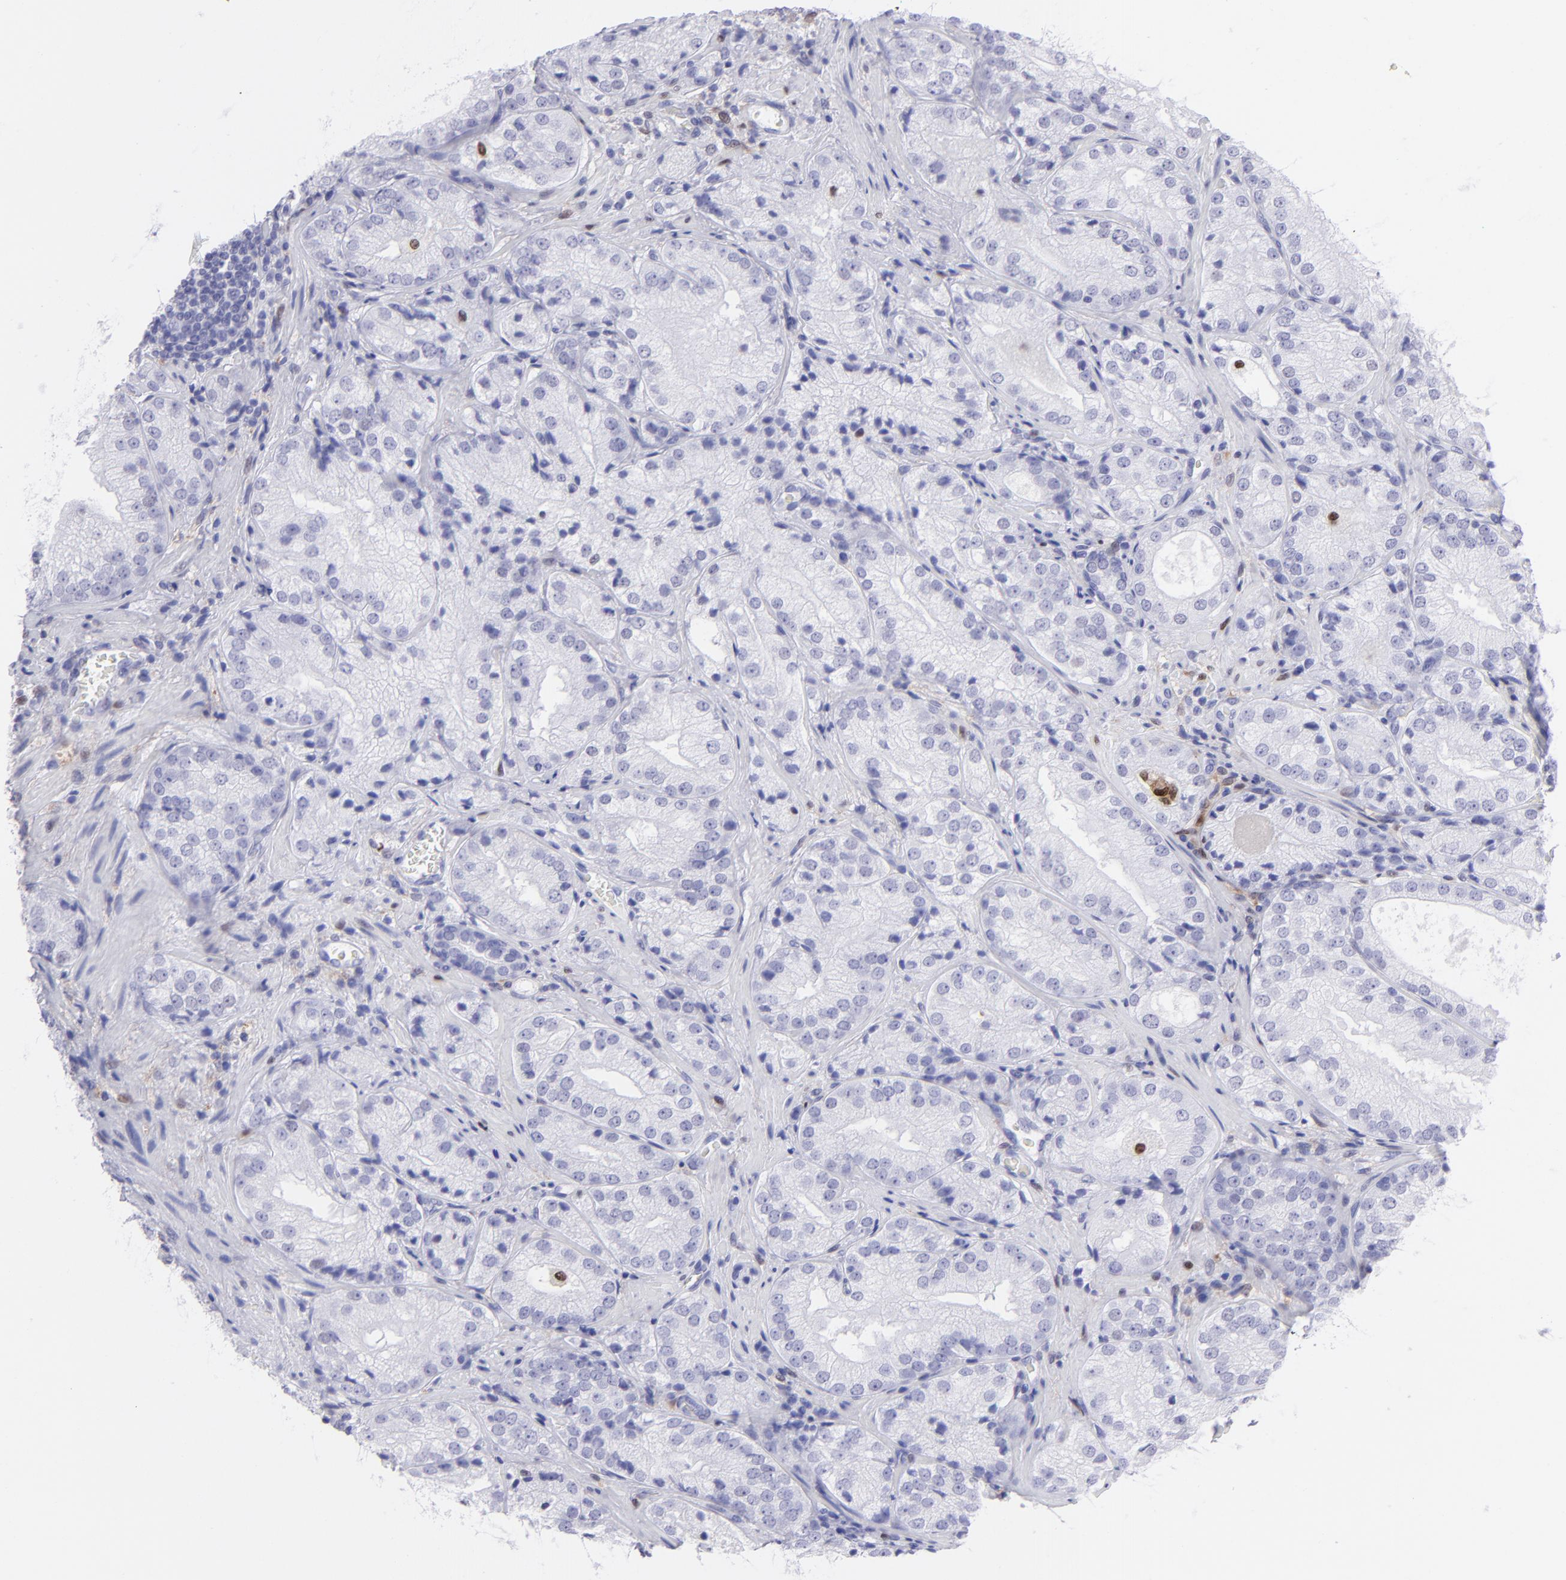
{"staining": {"intensity": "negative", "quantity": "none", "location": "none"}, "tissue": "prostate cancer", "cell_type": "Tumor cells", "image_type": "cancer", "snomed": [{"axis": "morphology", "description": "Adenocarcinoma, Low grade"}, {"axis": "topography", "description": "Prostate"}], "caption": "IHC histopathology image of human prostate adenocarcinoma (low-grade) stained for a protein (brown), which shows no positivity in tumor cells.", "gene": "MITF", "patient": {"sex": "male", "age": 60}}